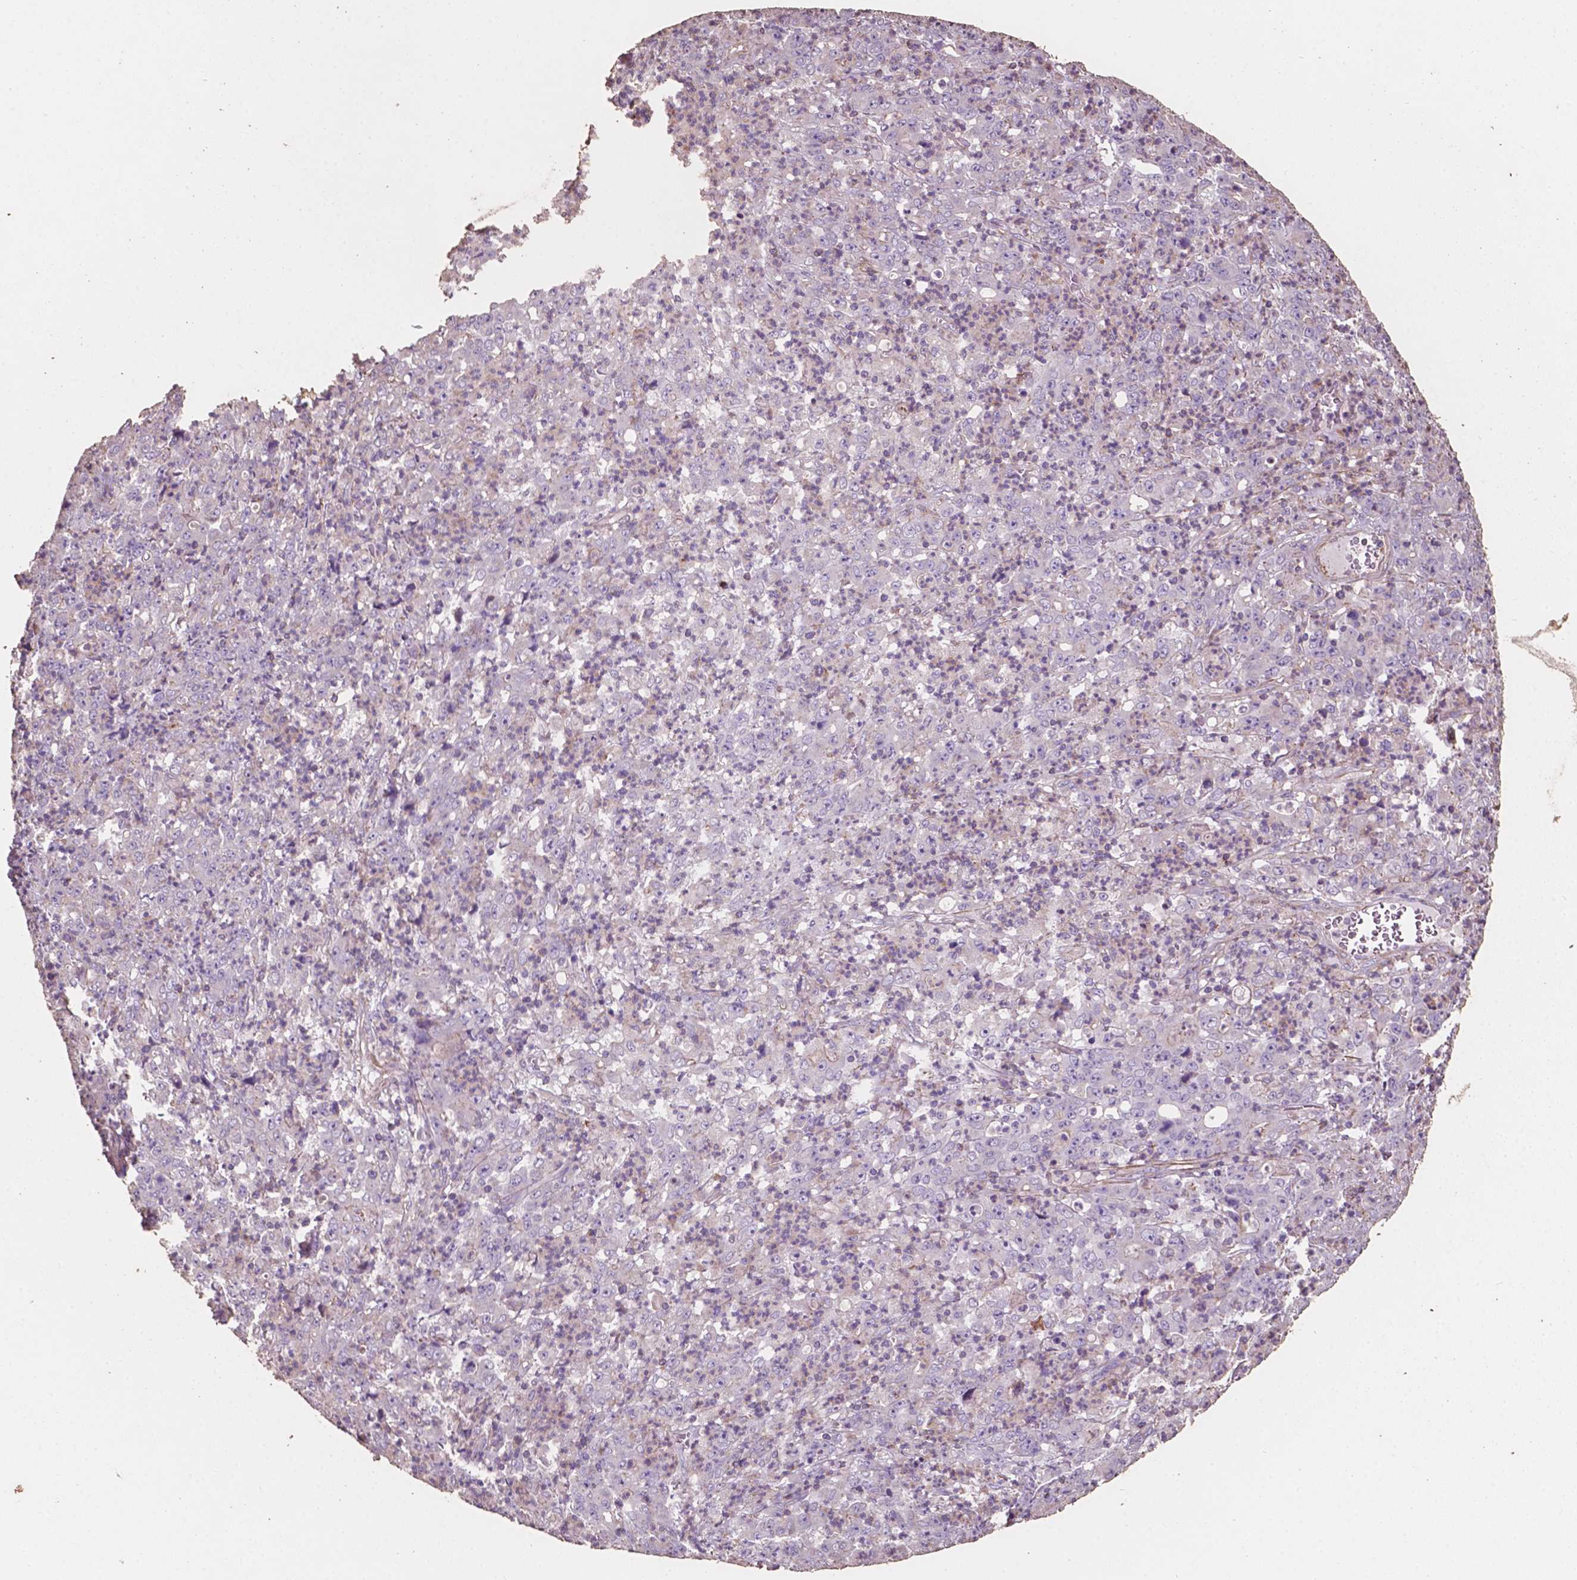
{"staining": {"intensity": "negative", "quantity": "none", "location": "none"}, "tissue": "stomach cancer", "cell_type": "Tumor cells", "image_type": "cancer", "snomed": [{"axis": "morphology", "description": "Adenocarcinoma, NOS"}, {"axis": "topography", "description": "Stomach, lower"}], "caption": "Immunohistochemical staining of human stomach cancer (adenocarcinoma) displays no significant expression in tumor cells.", "gene": "COMMD4", "patient": {"sex": "female", "age": 71}}